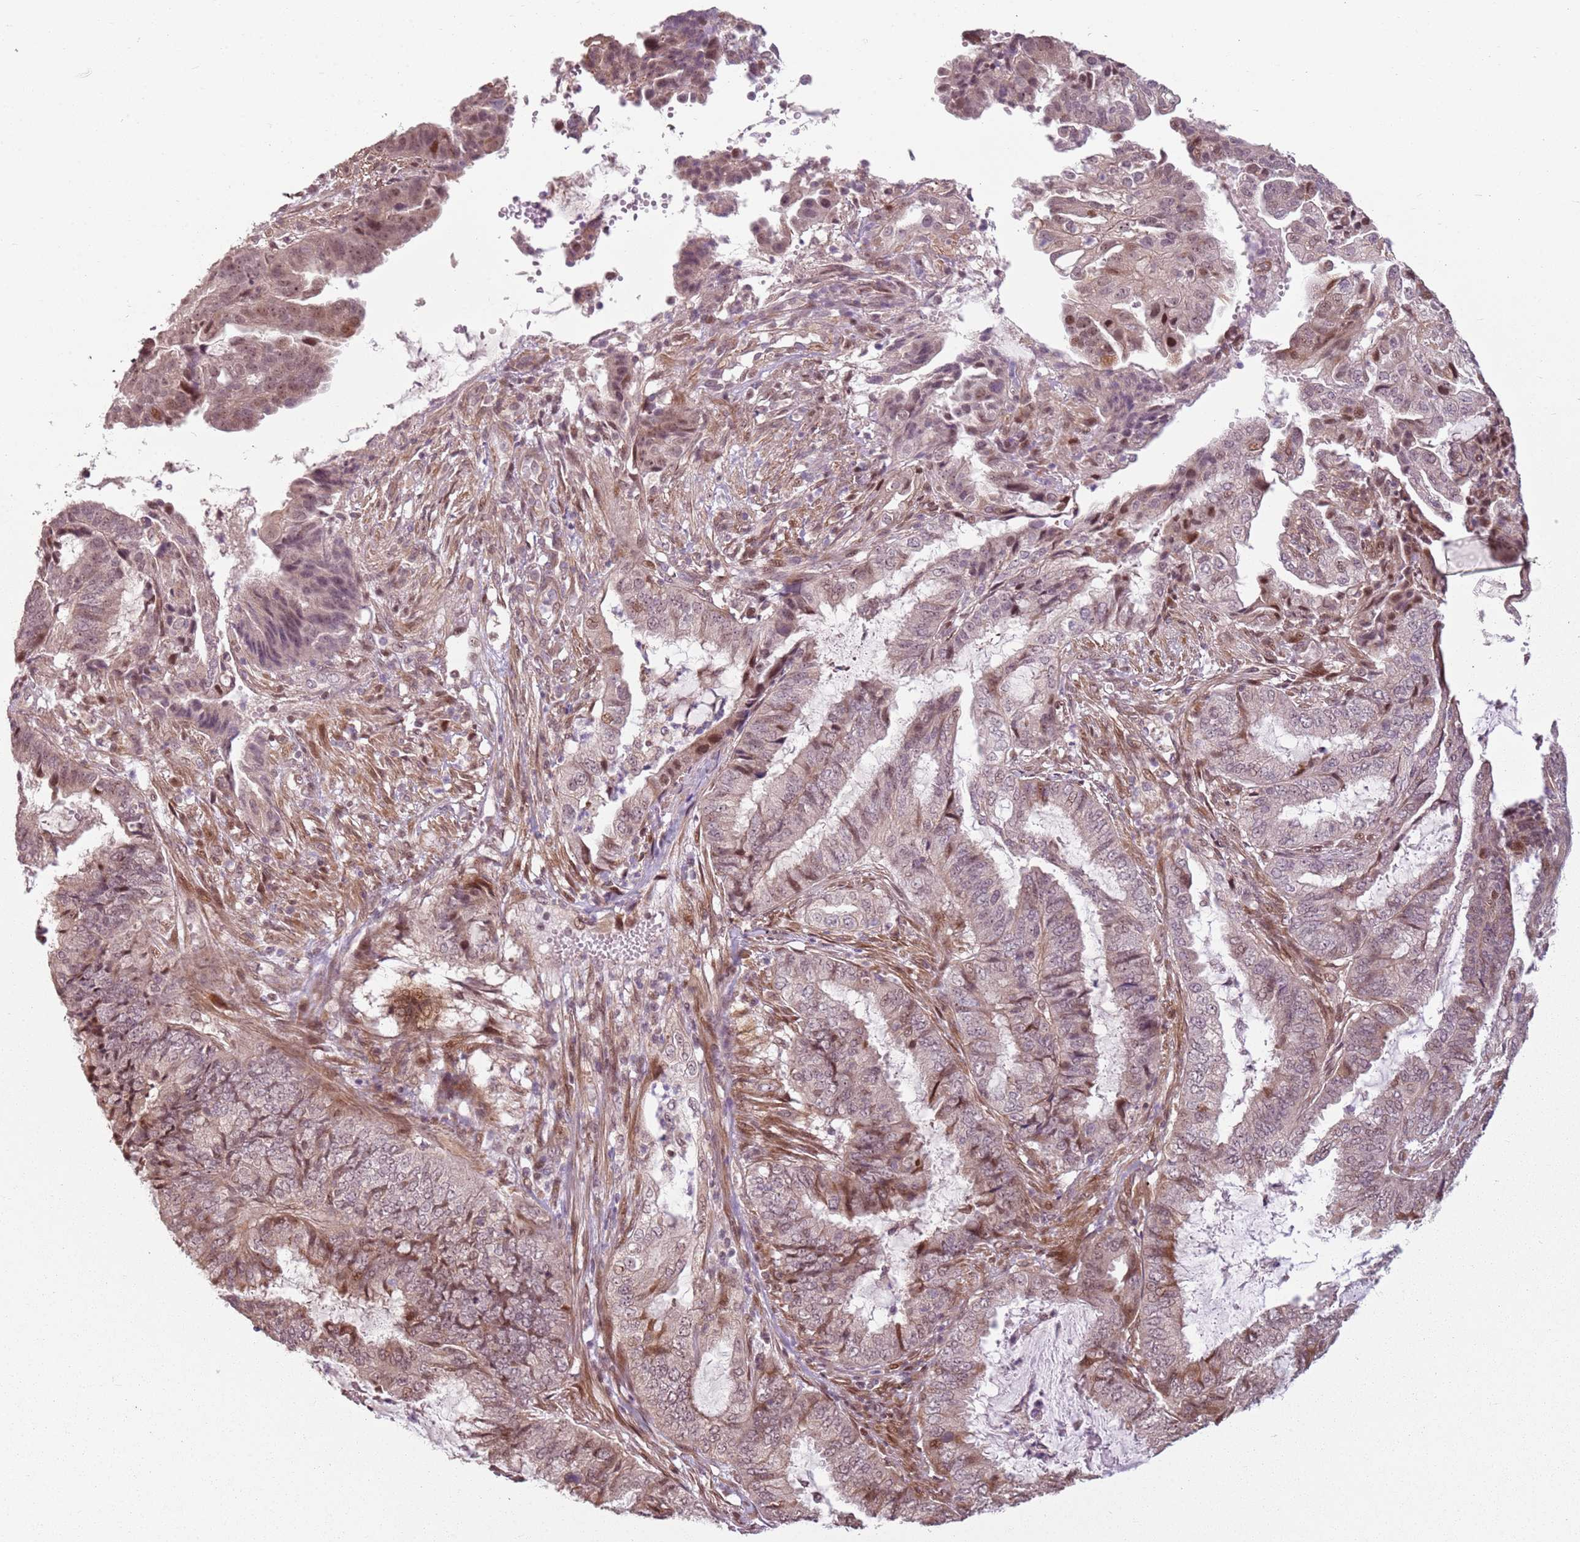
{"staining": {"intensity": "weak", "quantity": ">75%", "location": "cytoplasmic/membranous,nuclear"}, "tissue": "endometrial cancer", "cell_type": "Tumor cells", "image_type": "cancer", "snomed": [{"axis": "morphology", "description": "Adenocarcinoma, NOS"}, {"axis": "topography", "description": "Endometrium"}], "caption": "Endometrial adenocarcinoma stained with a brown dye reveals weak cytoplasmic/membranous and nuclear positive expression in approximately >75% of tumor cells.", "gene": "CHURC1", "patient": {"sex": "female", "age": 51}}